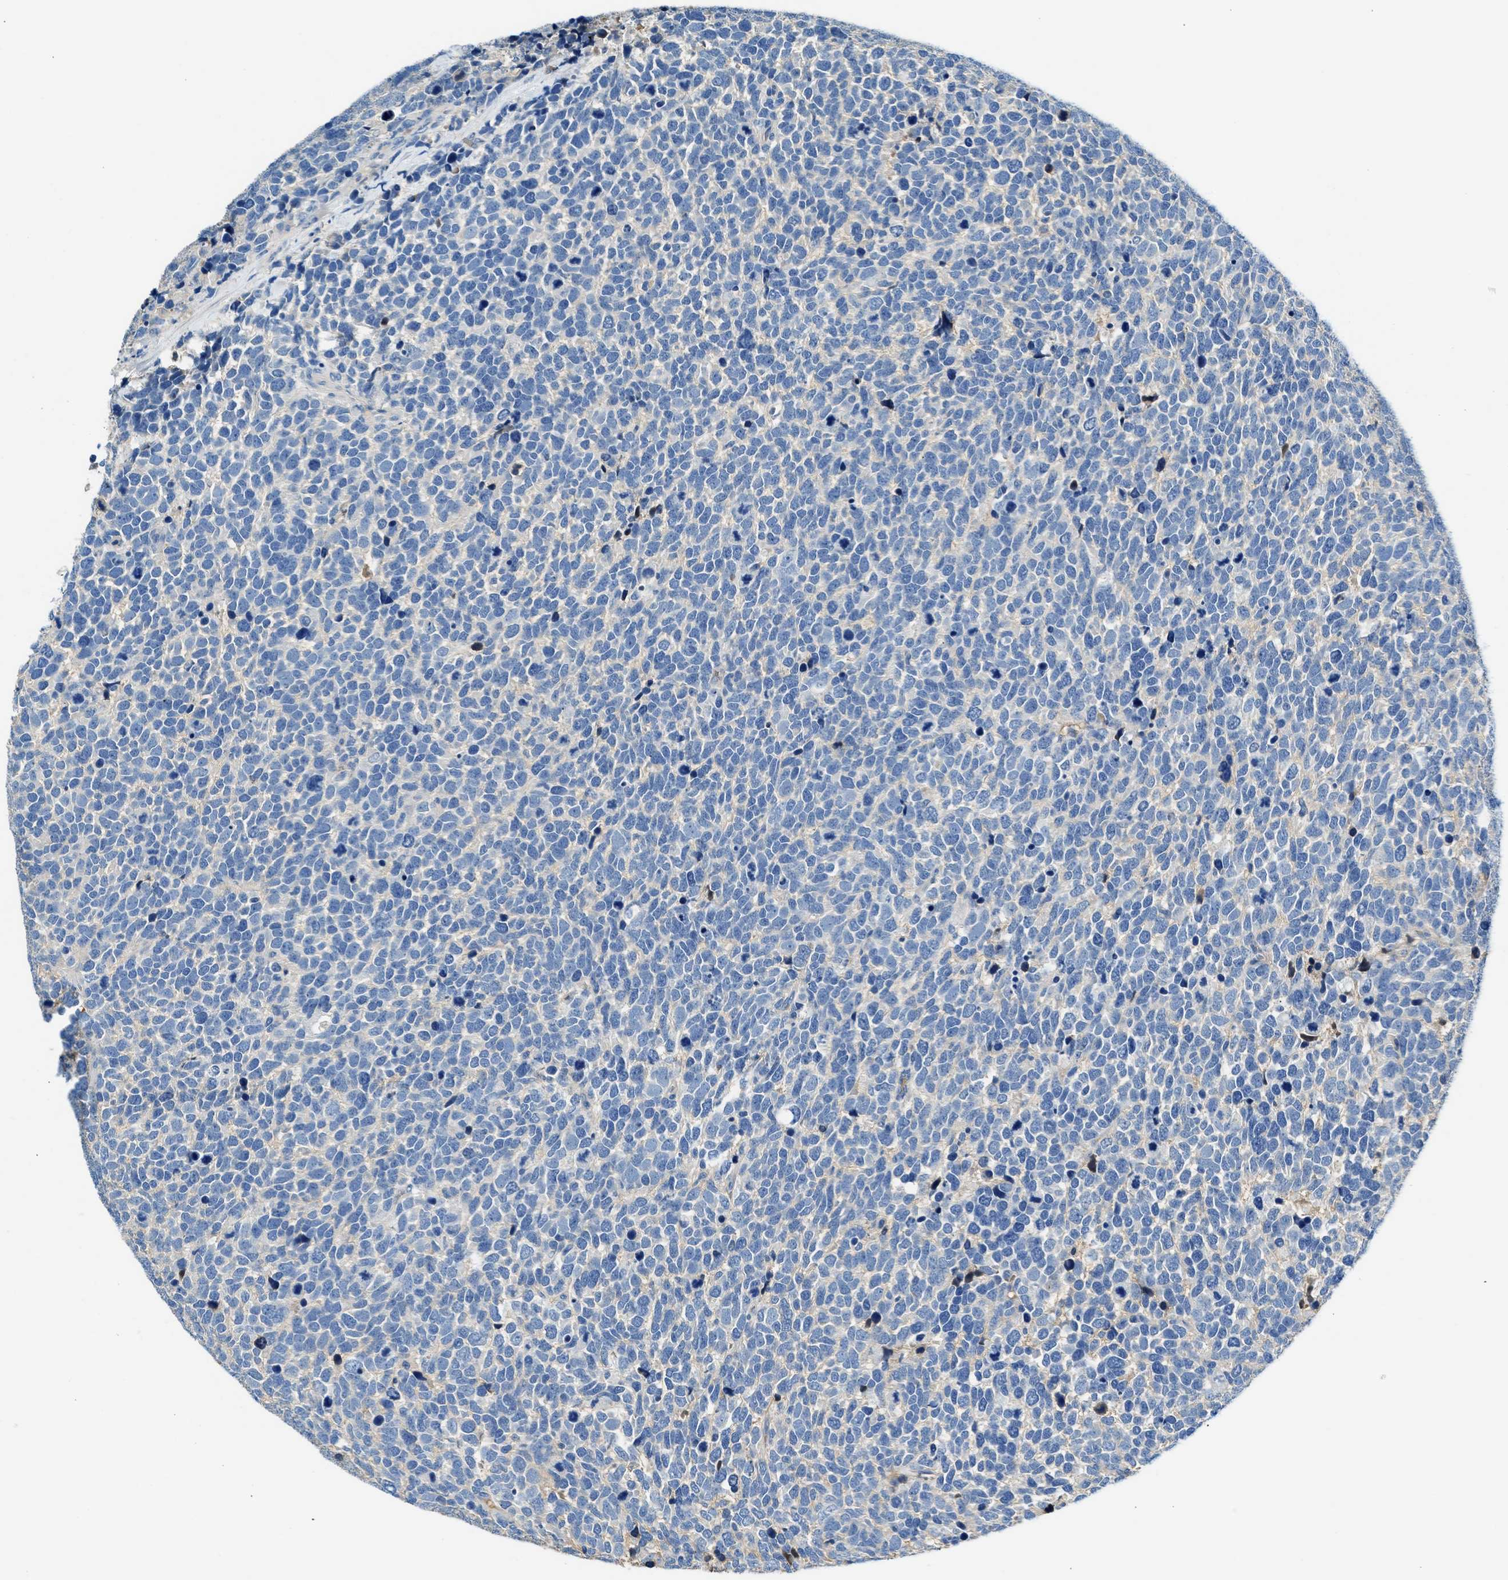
{"staining": {"intensity": "negative", "quantity": "none", "location": "none"}, "tissue": "urothelial cancer", "cell_type": "Tumor cells", "image_type": "cancer", "snomed": [{"axis": "morphology", "description": "Urothelial carcinoma, High grade"}, {"axis": "topography", "description": "Urinary bladder"}], "caption": "Histopathology image shows no protein staining in tumor cells of urothelial cancer tissue.", "gene": "RWDD2B", "patient": {"sex": "female", "age": 82}}